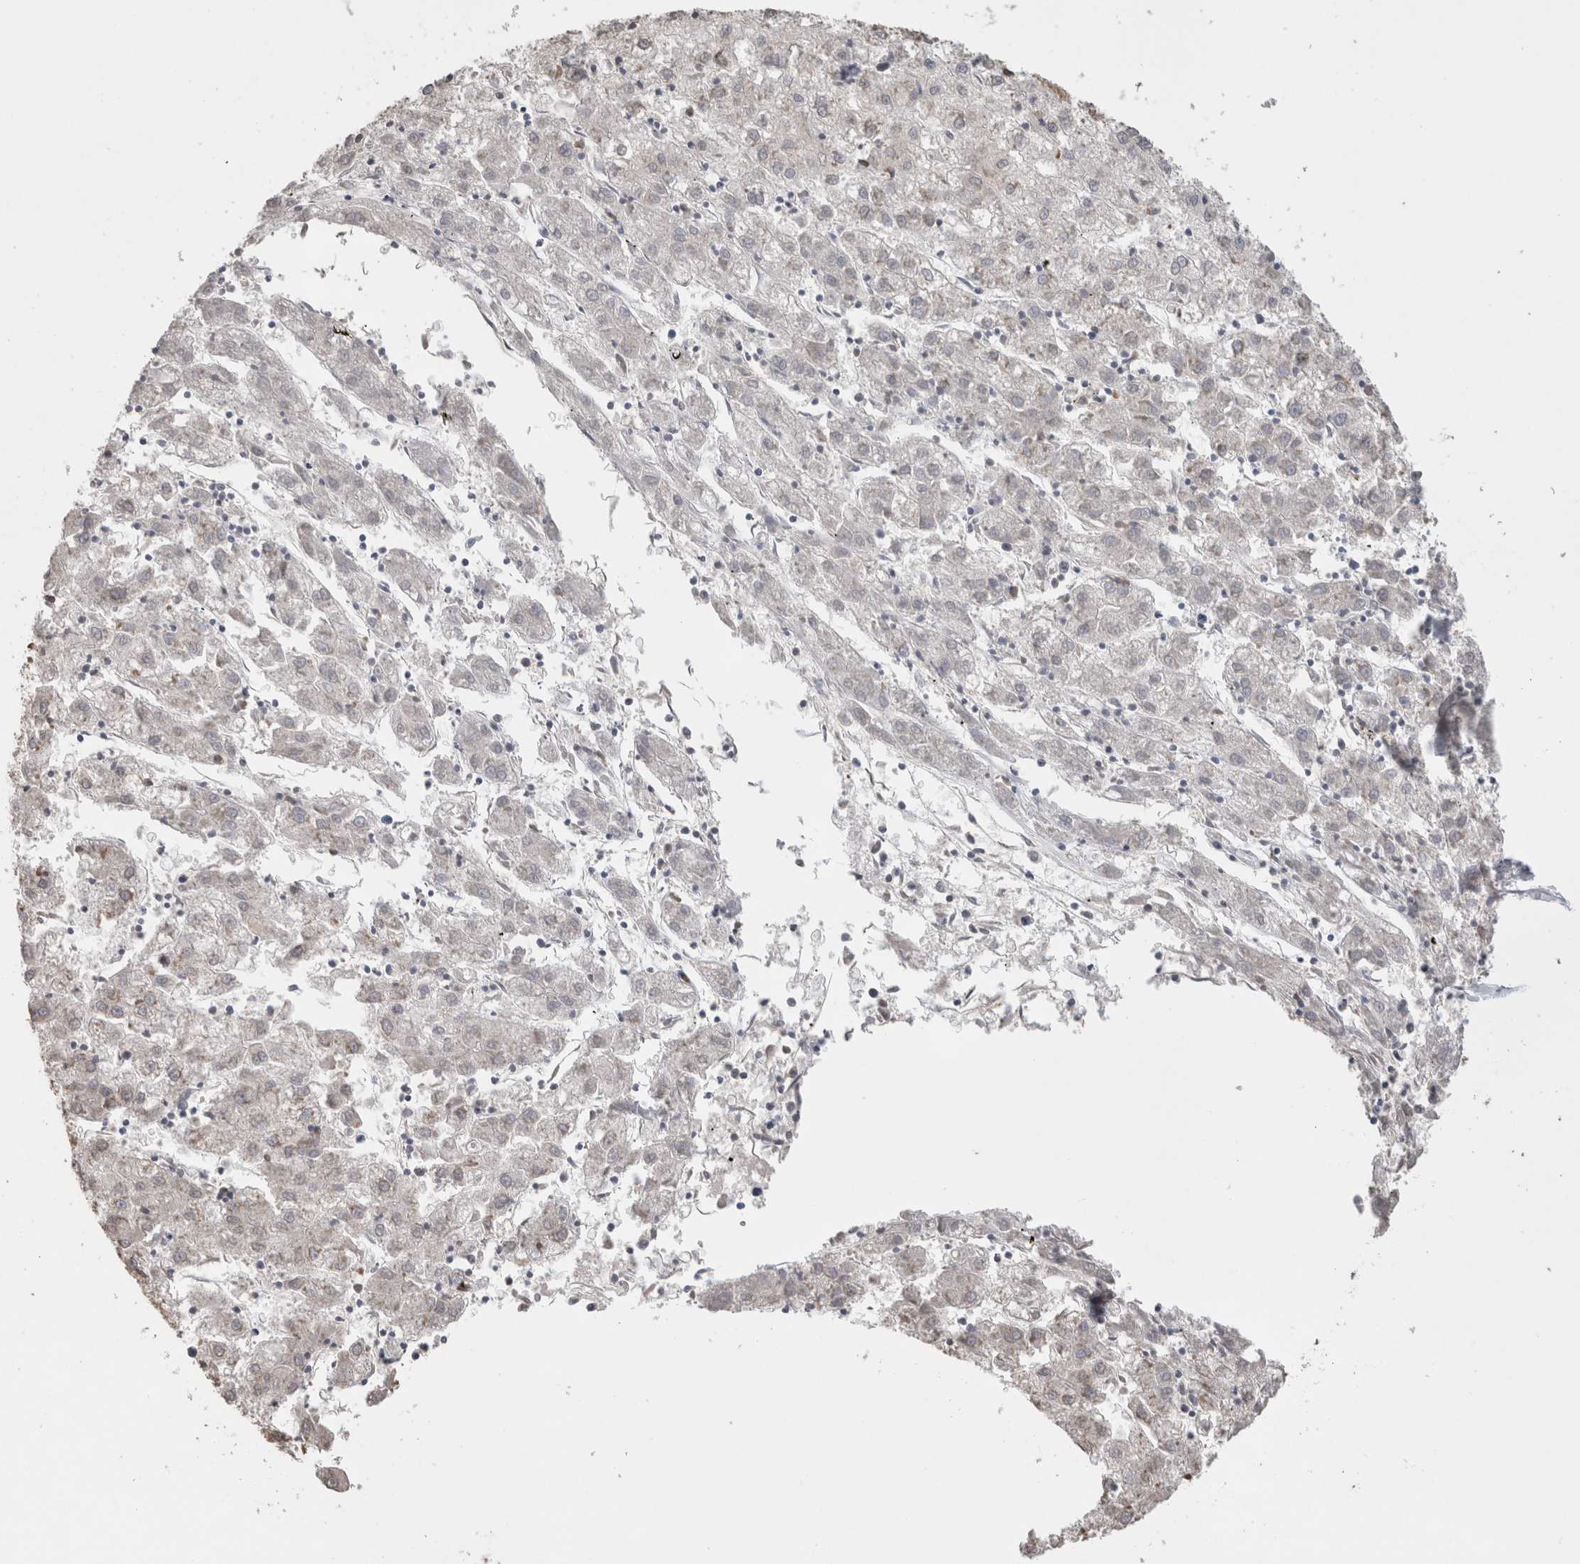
{"staining": {"intensity": "negative", "quantity": "none", "location": "none"}, "tissue": "liver cancer", "cell_type": "Tumor cells", "image_type": "cancer", "snomed": [{"axis": "morphology", "description": "Carcinoma, Hepatocellular, NOS"}, {"axis": "topography", "description": "Liver"}], "caption": "DAB (3,3'-diaminobenzidine) immunohistochemical staining of liver hepatocellular carcinoma shows no significant staining in tumor cells. Nuclei are stained in blue.", "gene": "NOMO1", "patient": {"sex": "male", "age": 72}}